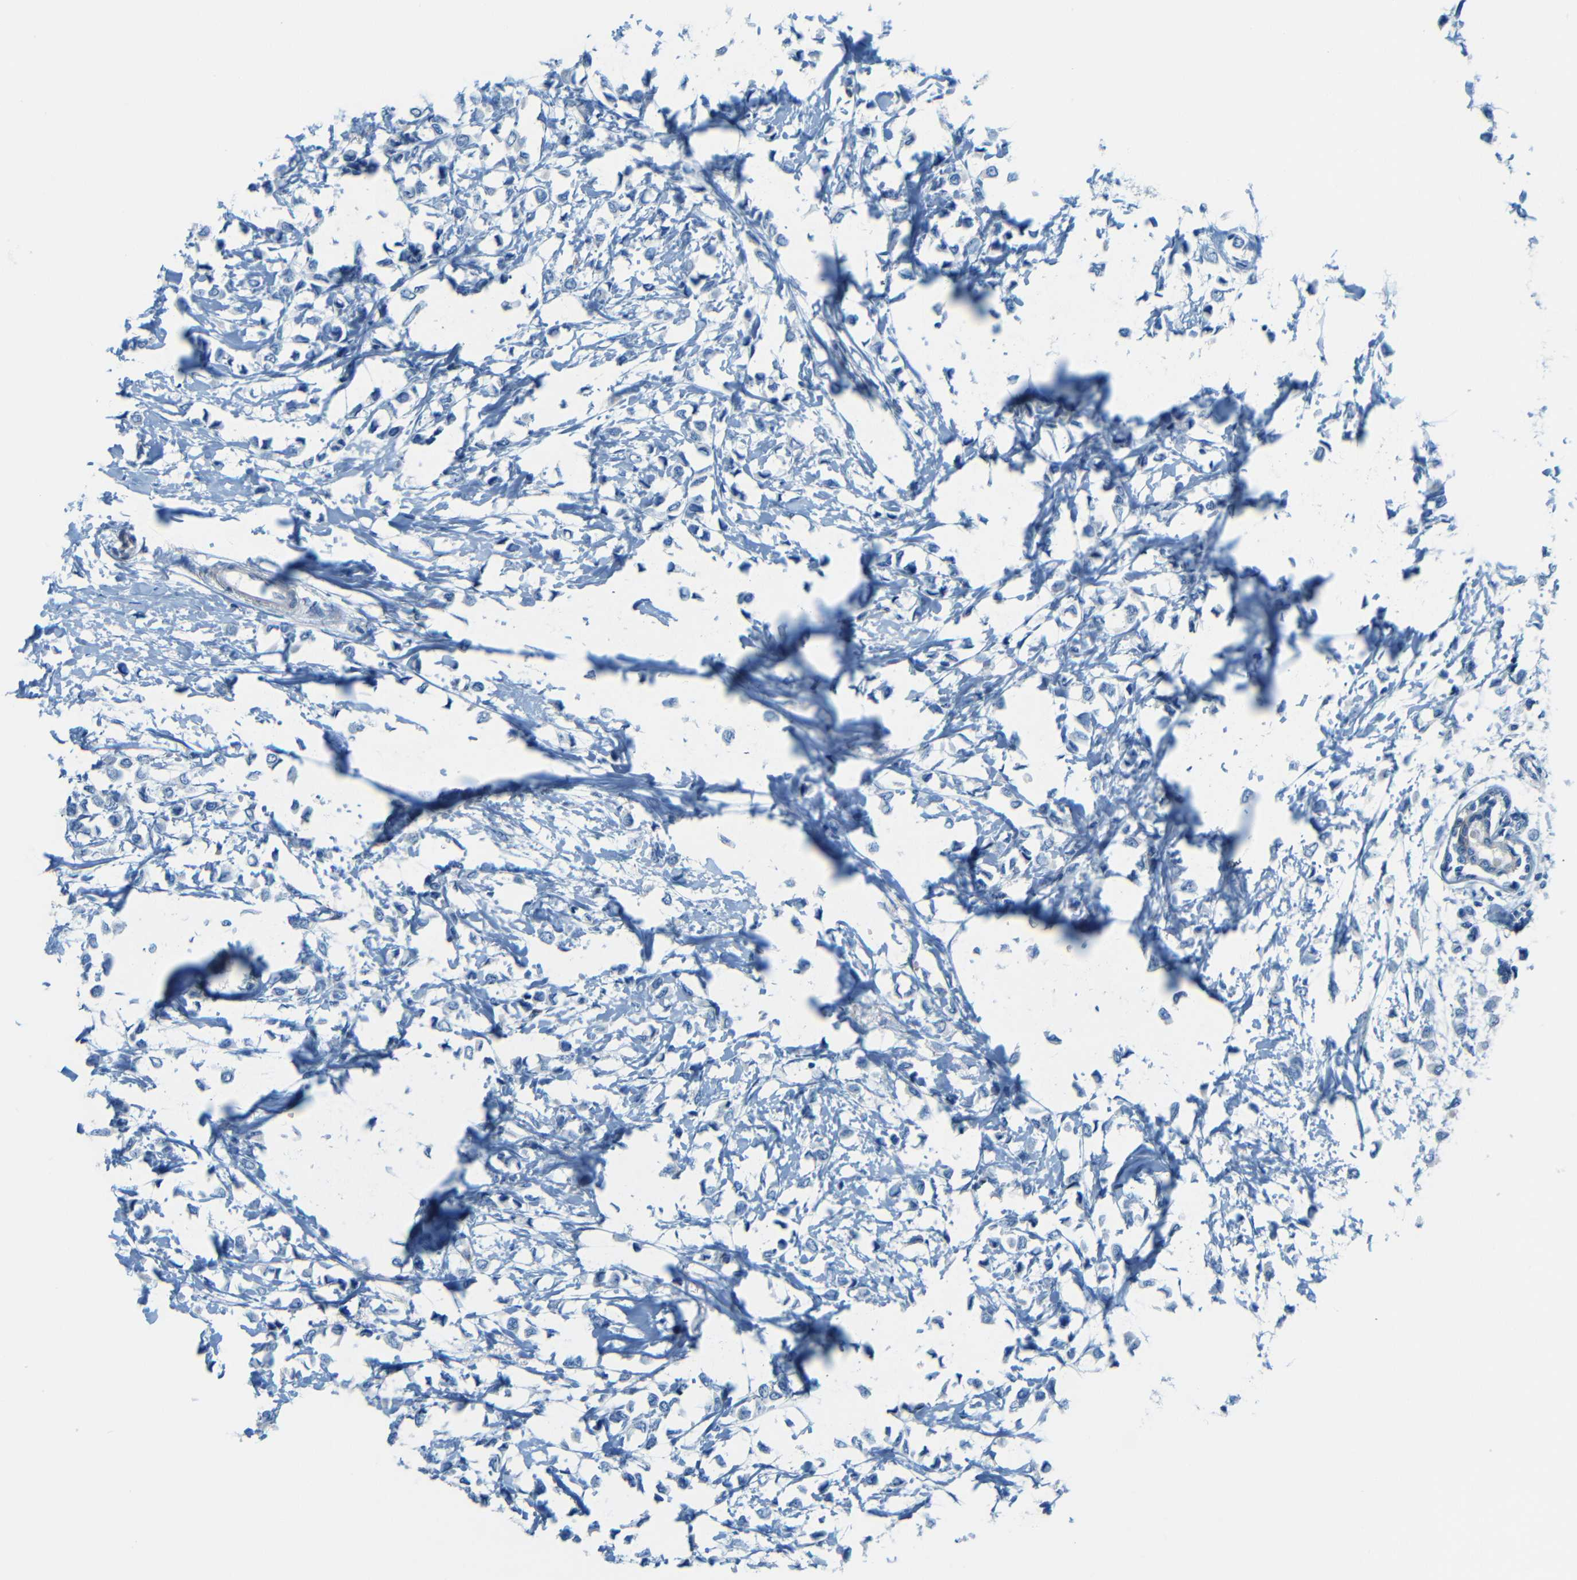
{"staining": {"intensity": "negative", "quantity": "none", "location": "none"}, "tissue": "breast cancer", "cell_type": "Tumor cells", "image_type": "cancer", "snomed": [{"axis": "morphology", "description": "Lobular carcinoma"}, {"axis": "topography", "description": "Breast"}], "caption": "This is a image of IHC staining of breast cancer (lobular carcinoma), which shows no positivity in tumor cells.", "gene": "MAP2", "patient": {"sex": "female", "age": 51}}